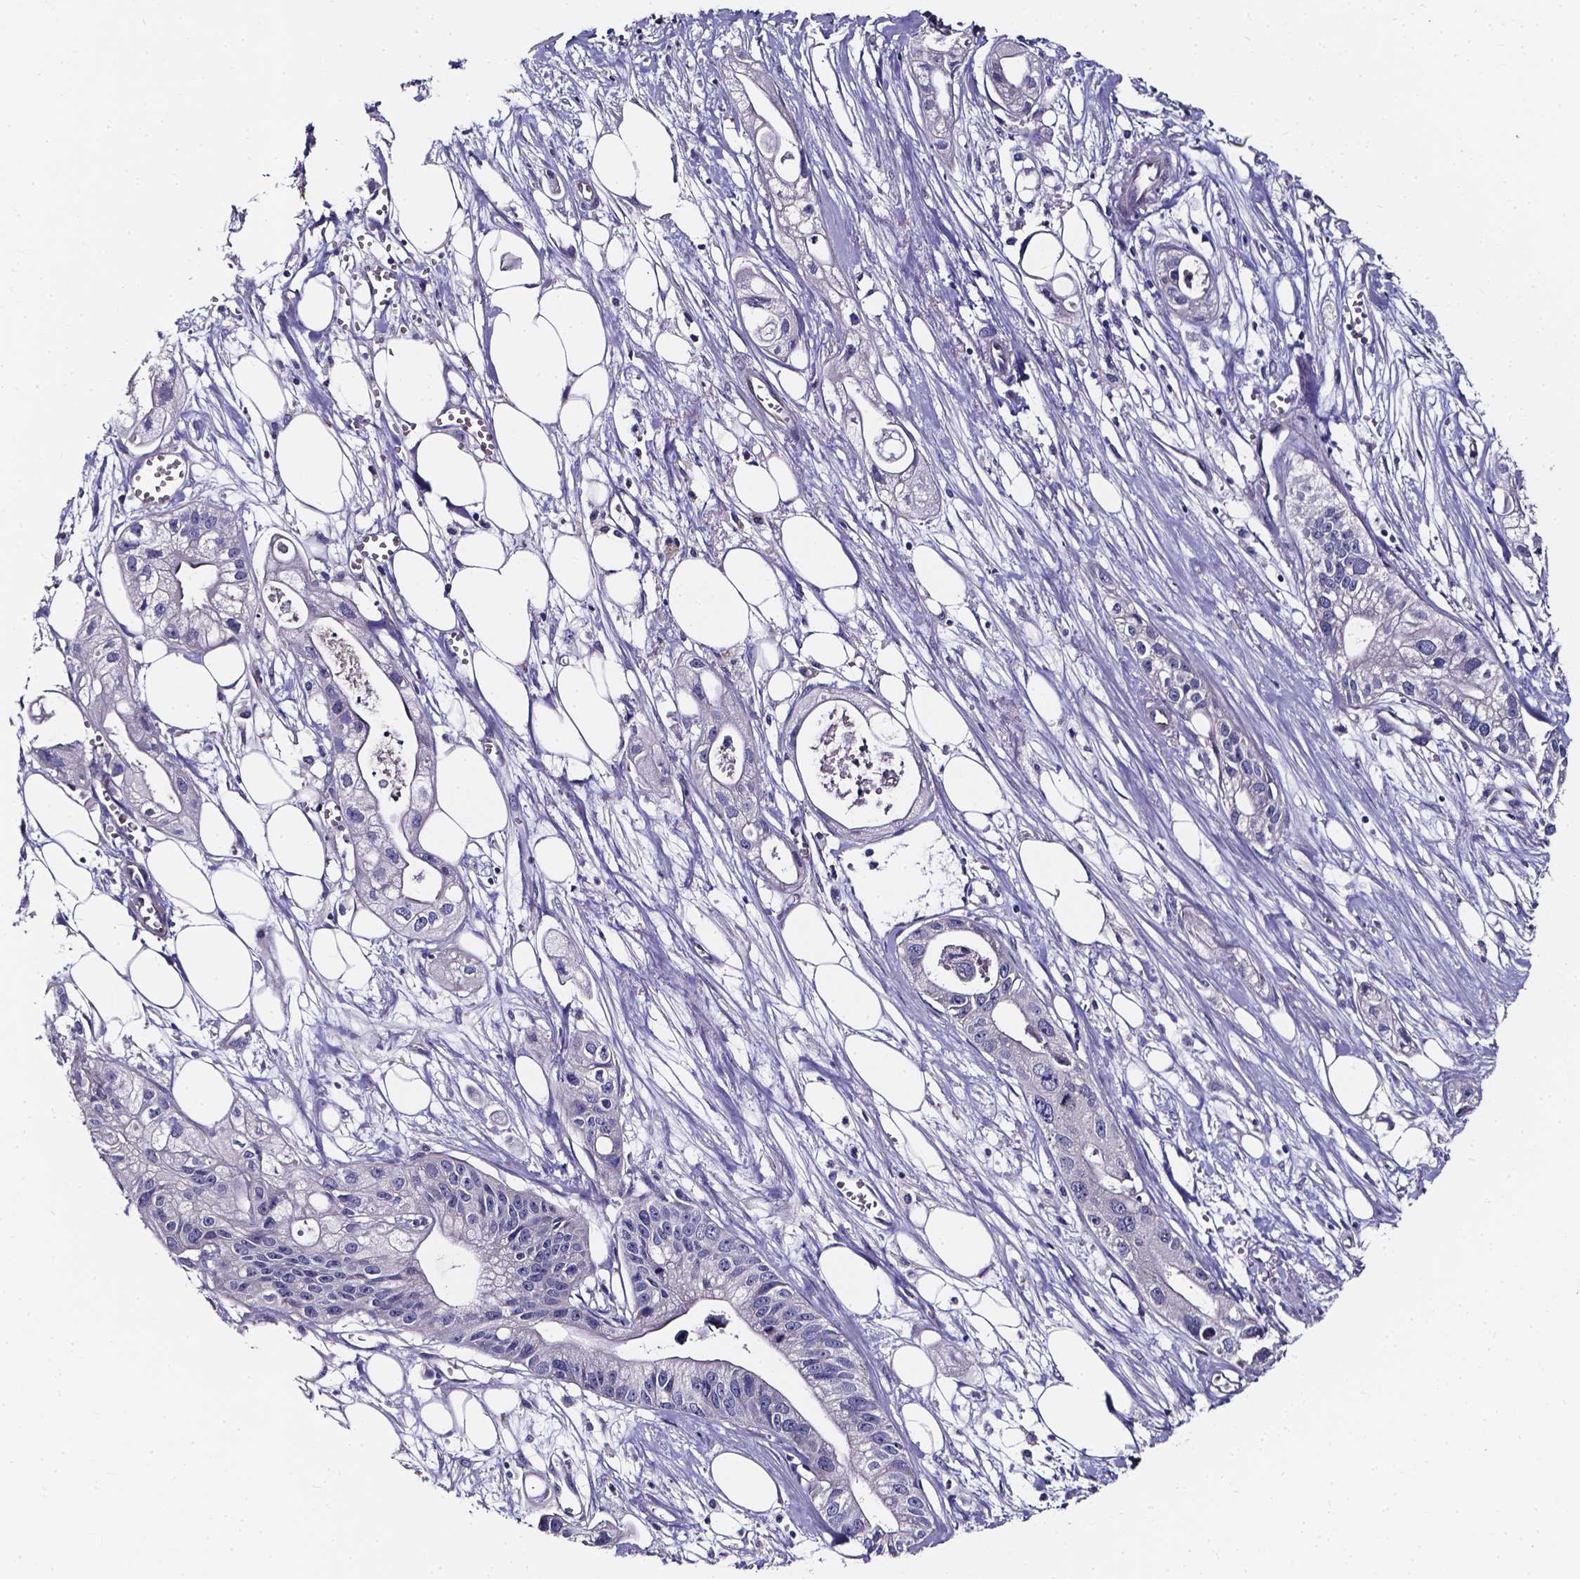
{"staining": {"intensity": "negative", "quantity": "none", "location": "none"}, "tissue": "pancreatic cancer", "cell_type": "Tumor cells", "image_type": "cancer", "snomed": [{"axis": "morphology", "description": "Adenocarcinoma, NOS"}, {"axis": "topography", "description": "Pancreas"}], "caption": "A histopathology image of adenocarcinoma (pancreatic) stained for a protein shows no brown staining in tumor cells.", "gene": "CACNG8", "patient": {"sex": "male", "age": 70}}